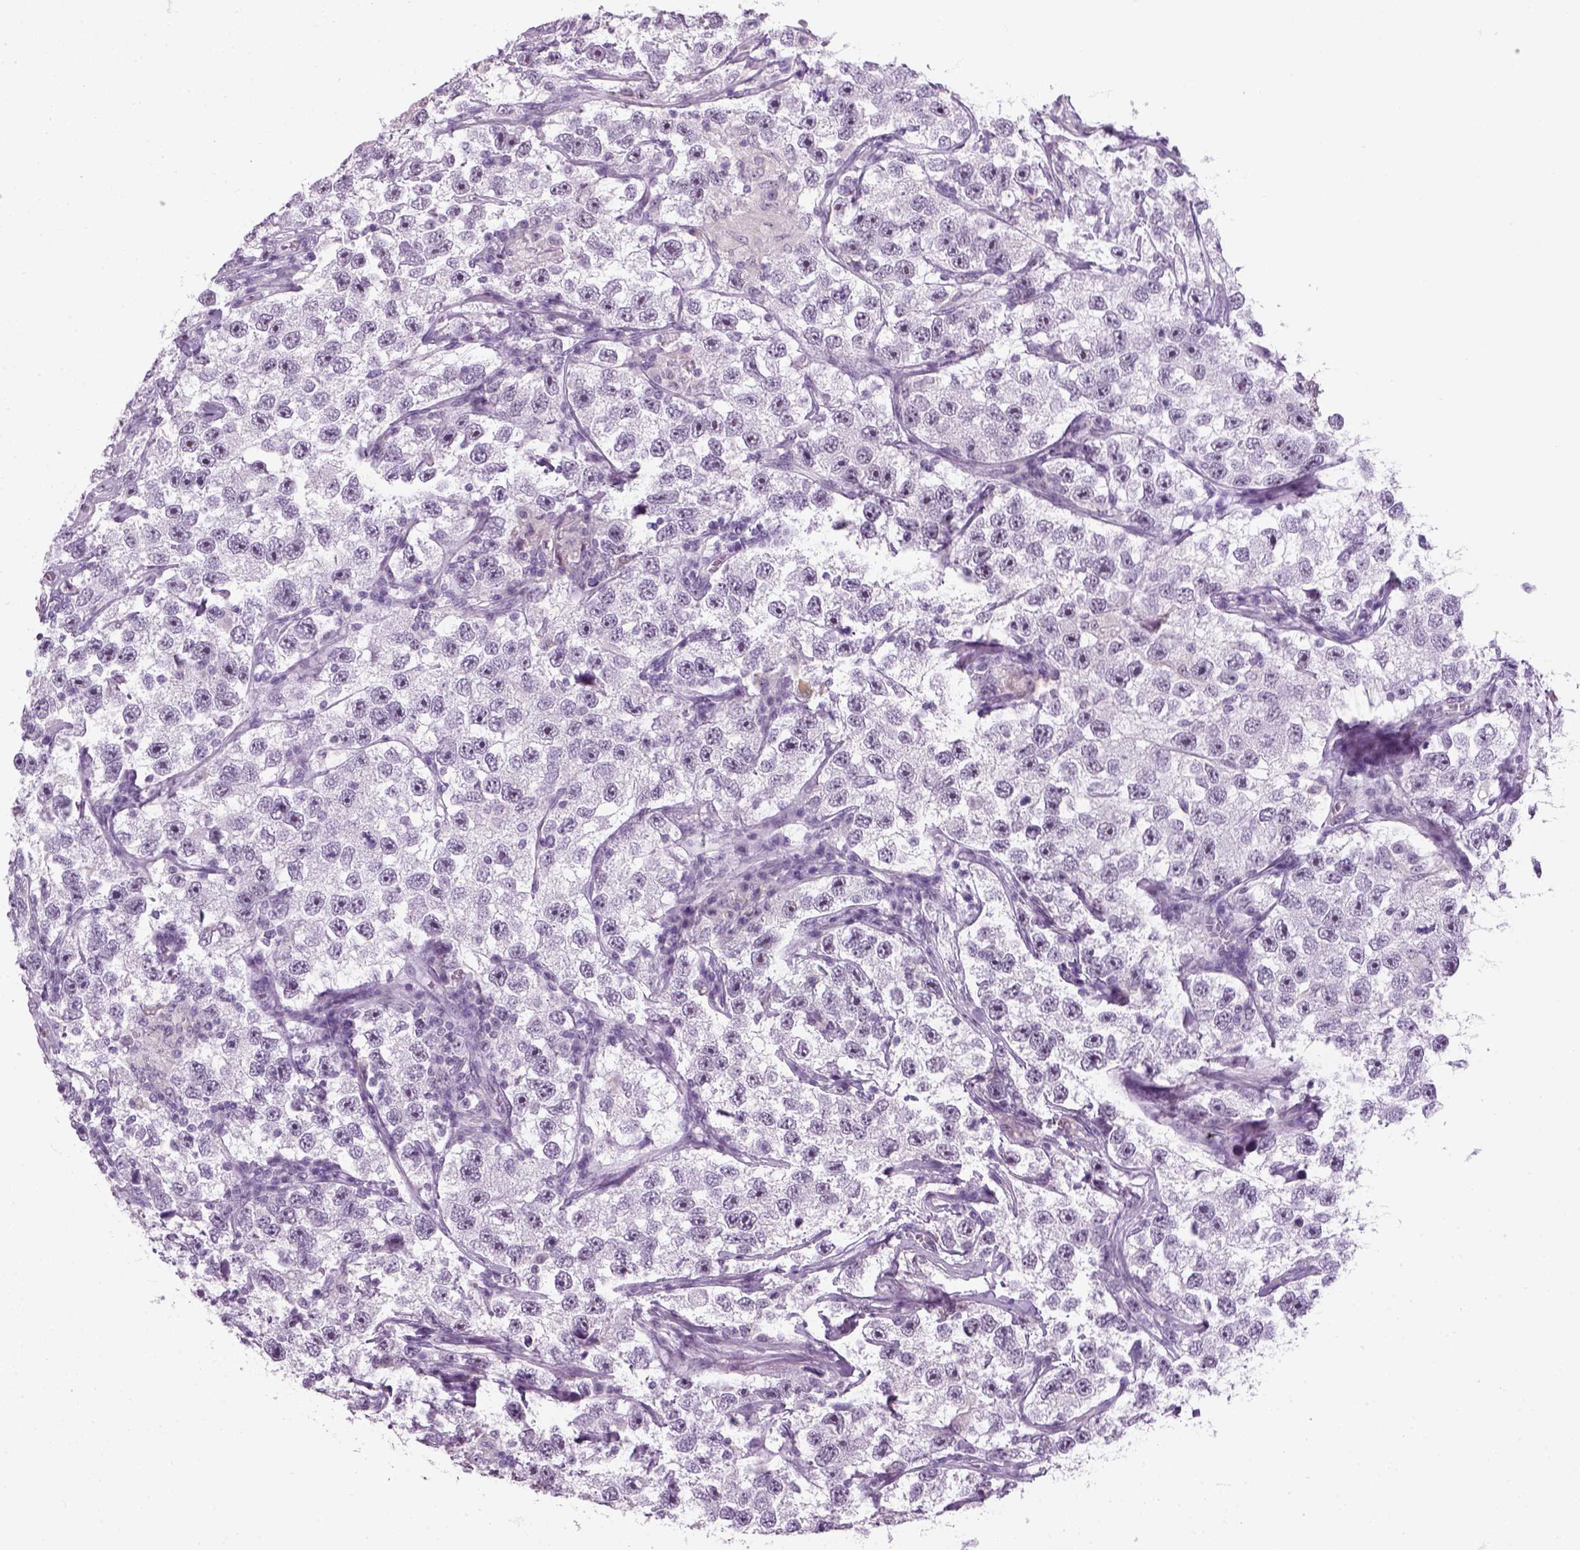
{"staining": {"intensity": "negative", "quantity": "none", "location": "none"}, "tissue": "testis cancer", "cell_type": "Tumor cells", "image_type": "cancer", "snomed": [{"axis": "morphology", "description": "Seminoma, NOS"}, {"axis": "topography", "description": "Testis"}], "caption": "This is an IHC image of testis cancer. There is no expression in tumor cells.", "gene": "ZNF865", "patient": {"sex": "male", "age": 26}}